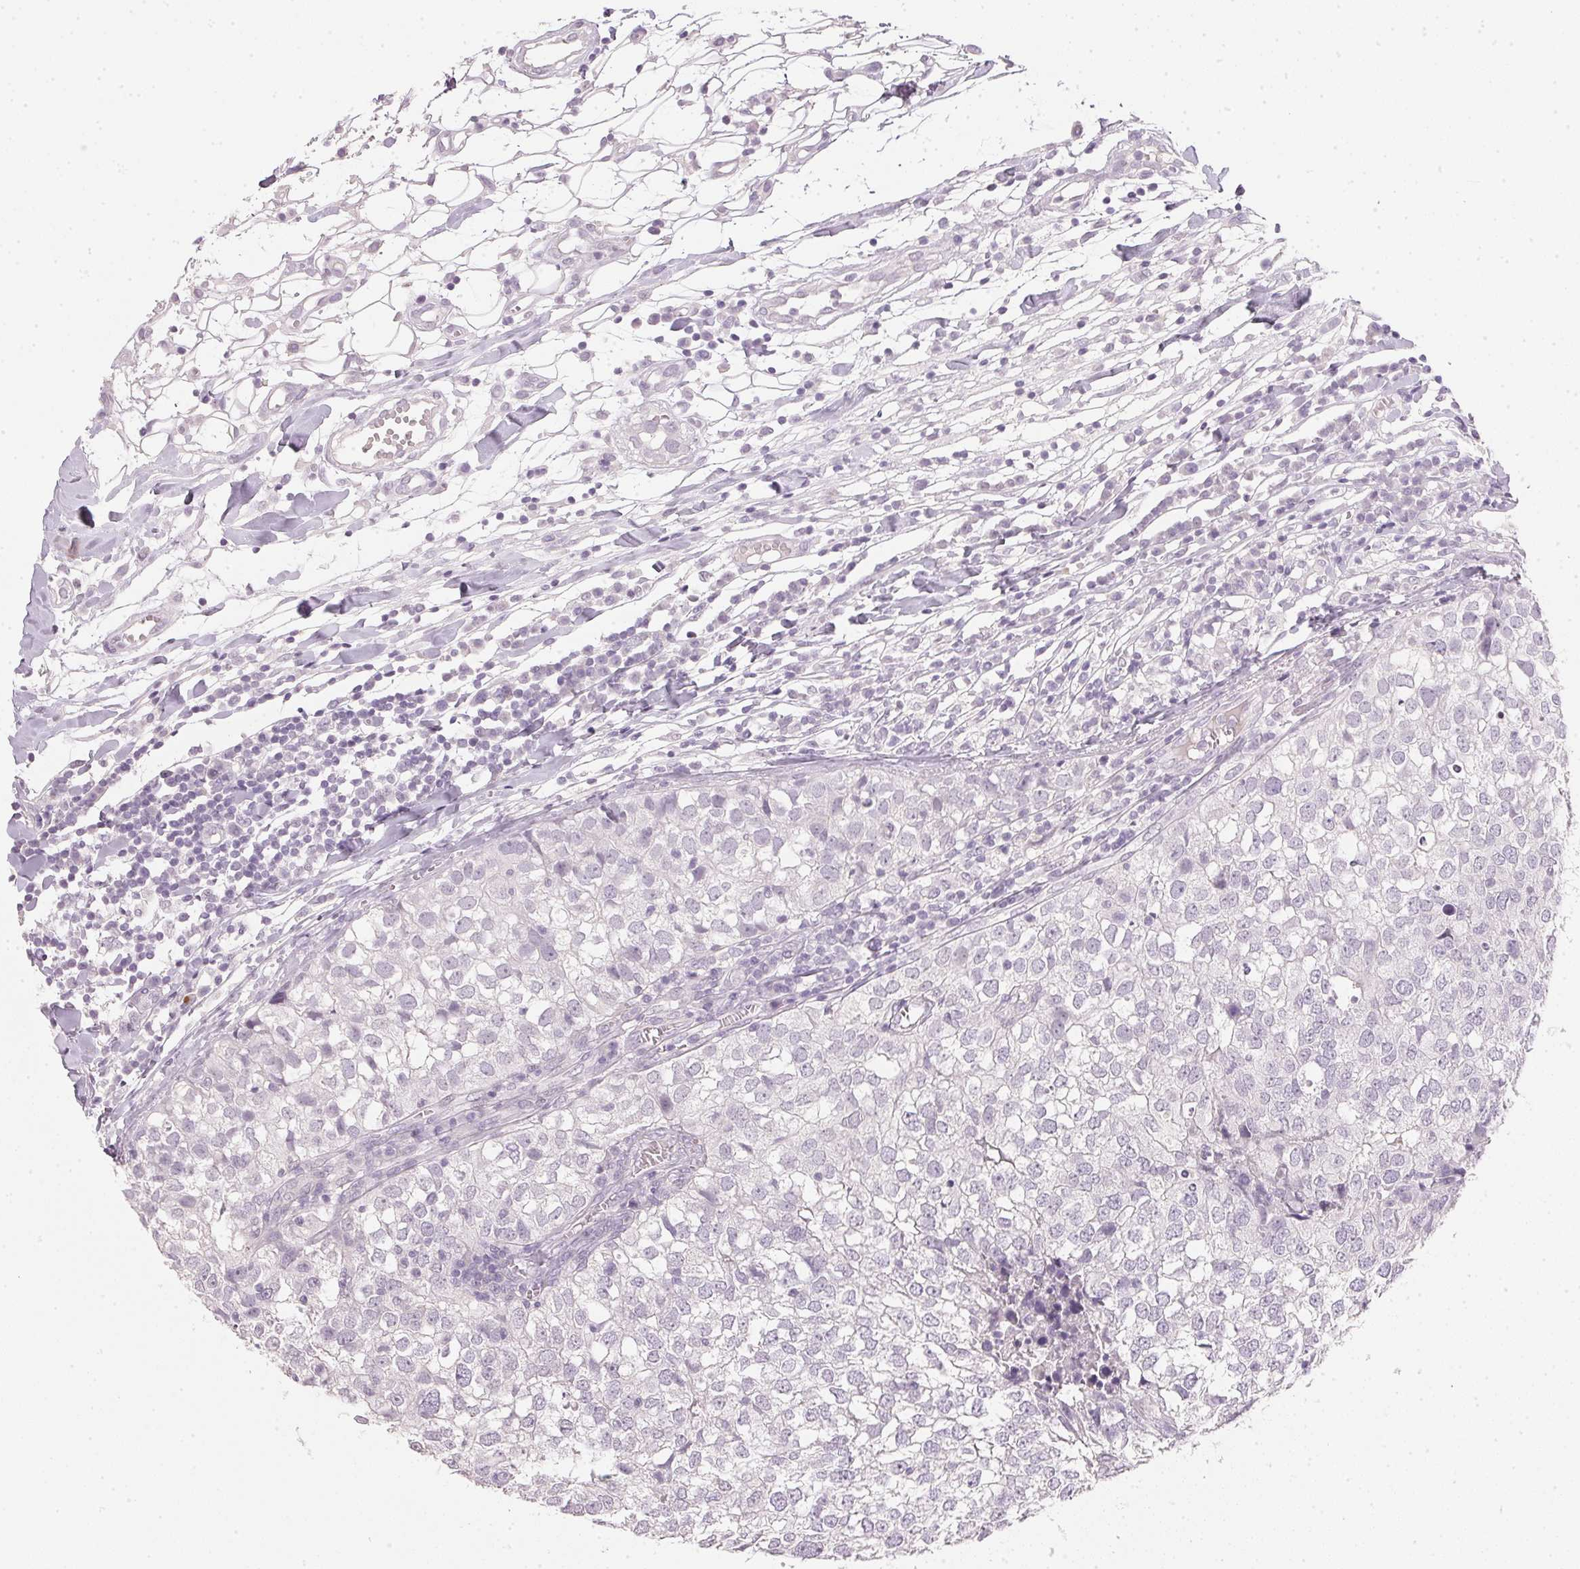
{"staining": {"intensity": "negative", "quantity": "none", "location": "none"}, "tissue": "breast cancer", "cell_type": "Tumor cells", "image_type": "cancer", "snomed": [{"axis": "morphology", "description": "Duct carcinoma"}, {"axis": "topography", "description": "Breast"}], "caption": "Tumor cells are negative for brown protein staining in breast cancer (intraductal carcinoma).", "gene": "IGFBP1", "patient": {"sex": "female", "age": 30}}